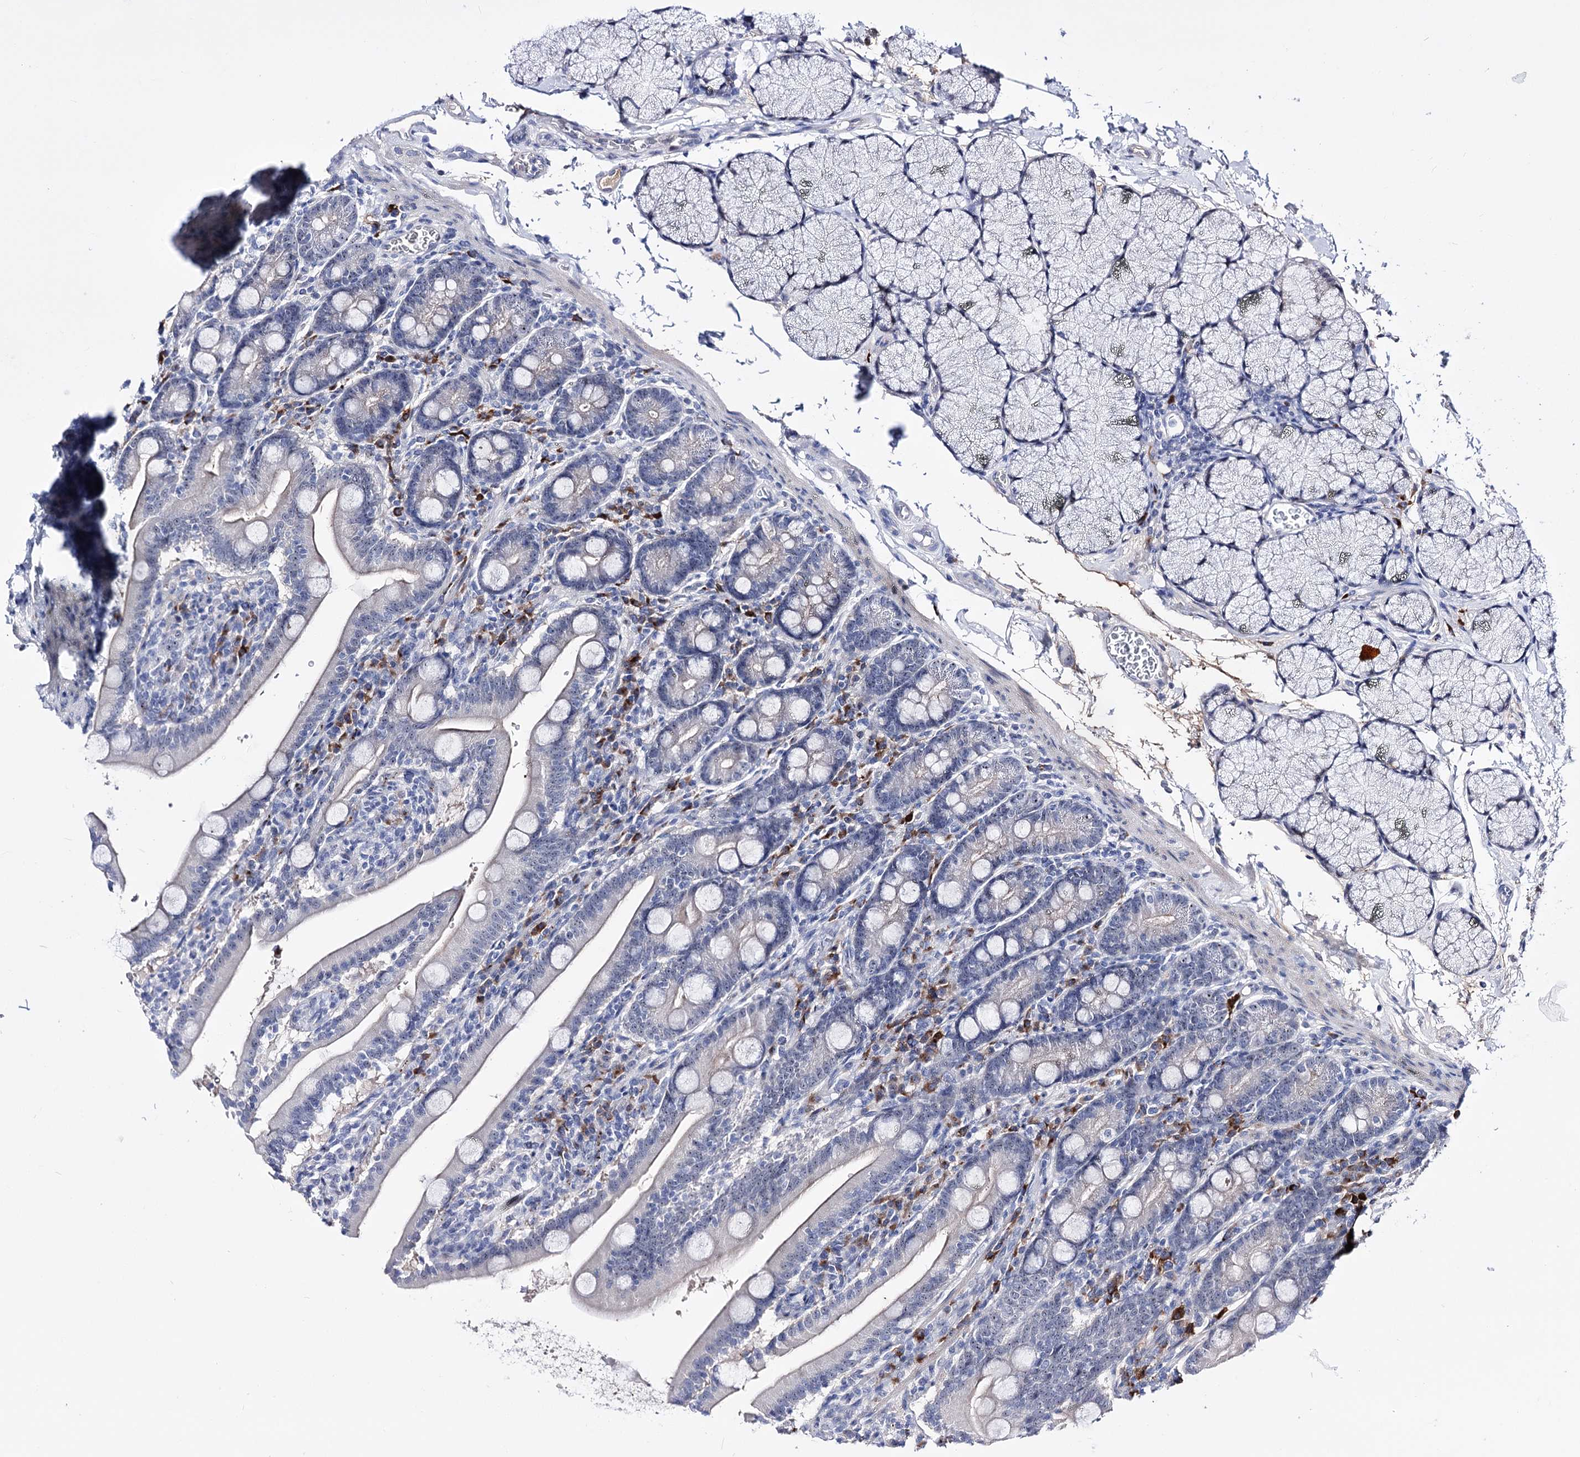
{"staining": {"intensity": "moderate", "quantity": "<25%", "location": "nuclear"}, "tissue": "duodenum", "cell_type": "Glandular cells", "image_type": "normal", "snomed": [{"axis": "morphology", "description": "Normal tissue, NOS"}, {"axis": "topography", "description": "Duodenum"}], "caption": "A micrograph showing moderate nuclear positivity in about <25% of glandular cells in normal duodenum, as visualized by brown immunohistochemical staining.", "gene": "PCGF5", "patient": {"sex": "male", "age": 35}}